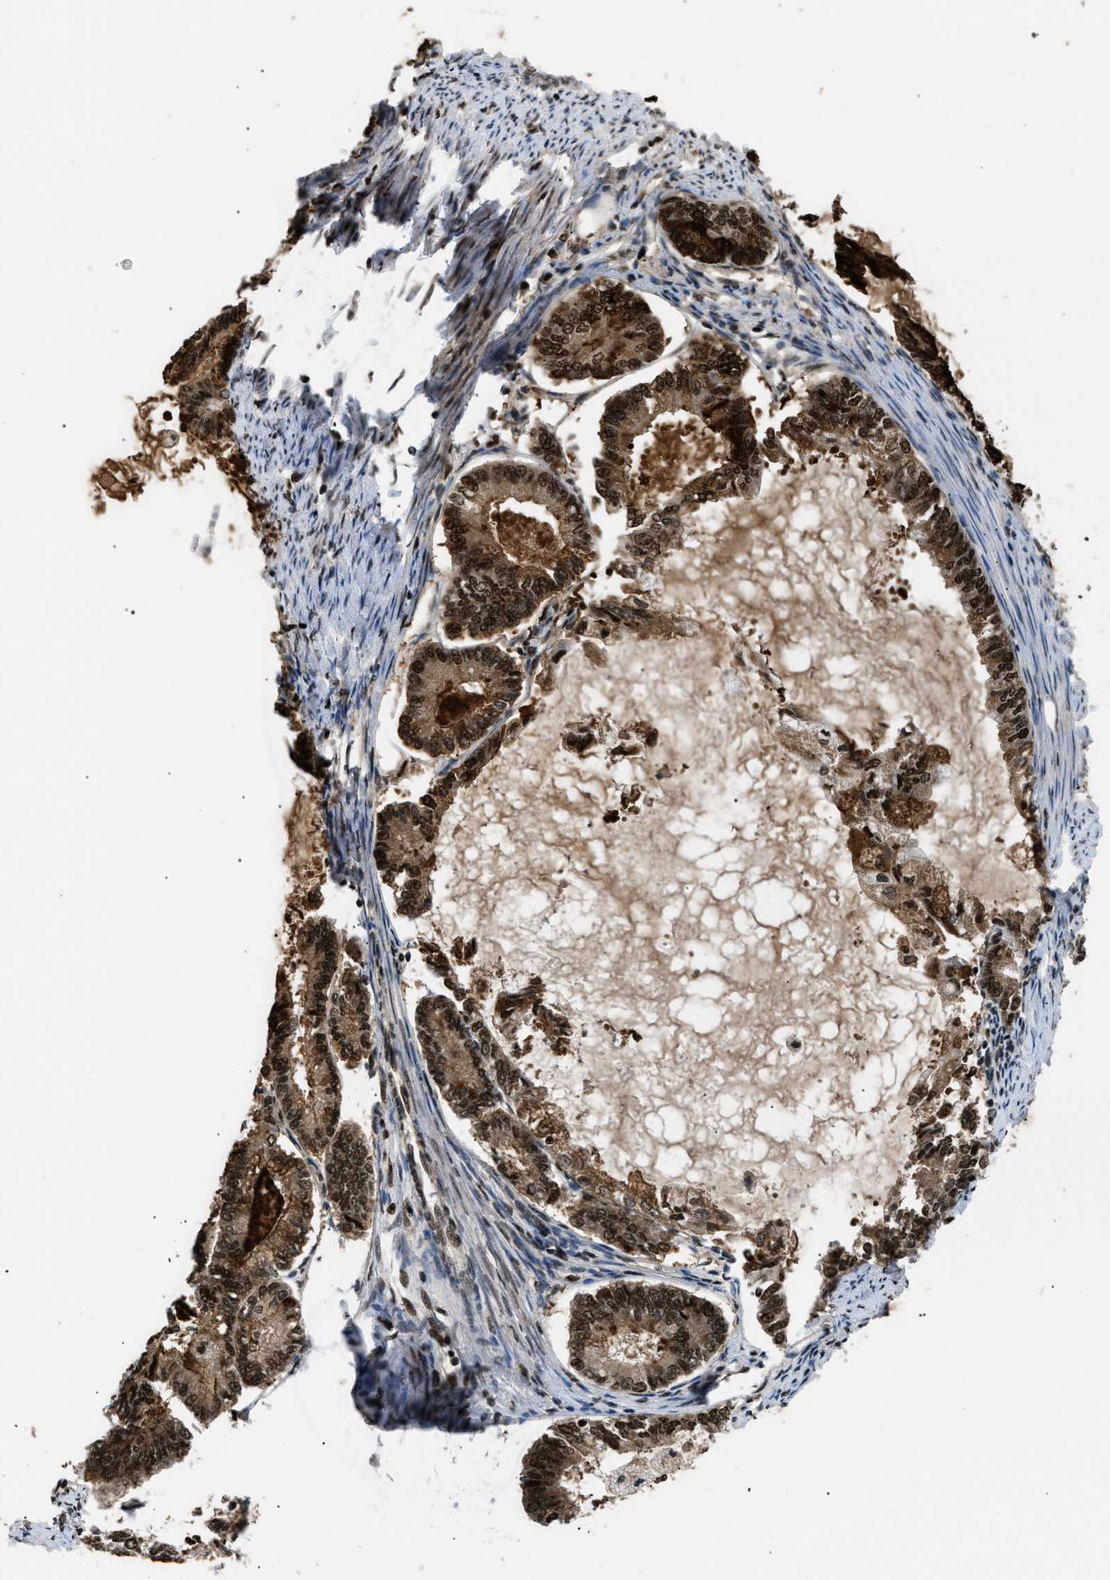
{"staining": {"intensity": "strong", "quantity": ">75%", "location": "cytoplasmic/membranous,nuclear"}, "tissue": "endometrial cancer", "cell_type": "Tumor cells", "image_type": "cancer", "snomed": [{"axis": "morphology", "description": "Adenocarcinoma, NOS"}, {"axis": "topography", "description": "Endometrium"}], "caption": "Immunohistochemistry photomicrograph of neoplastic tissue: endometrial adenocarcinoma stained using immunohistochemistry (IHC) exhibits high levels of strong protein expression localized specifically in the cytoplasmic/membranous and nuclear of tumor cells, appearing as a cytoplasmic/membranous and nuclear brown color.", "gene": "RBM5", "patient": {"sex": "female", "age": 86}}